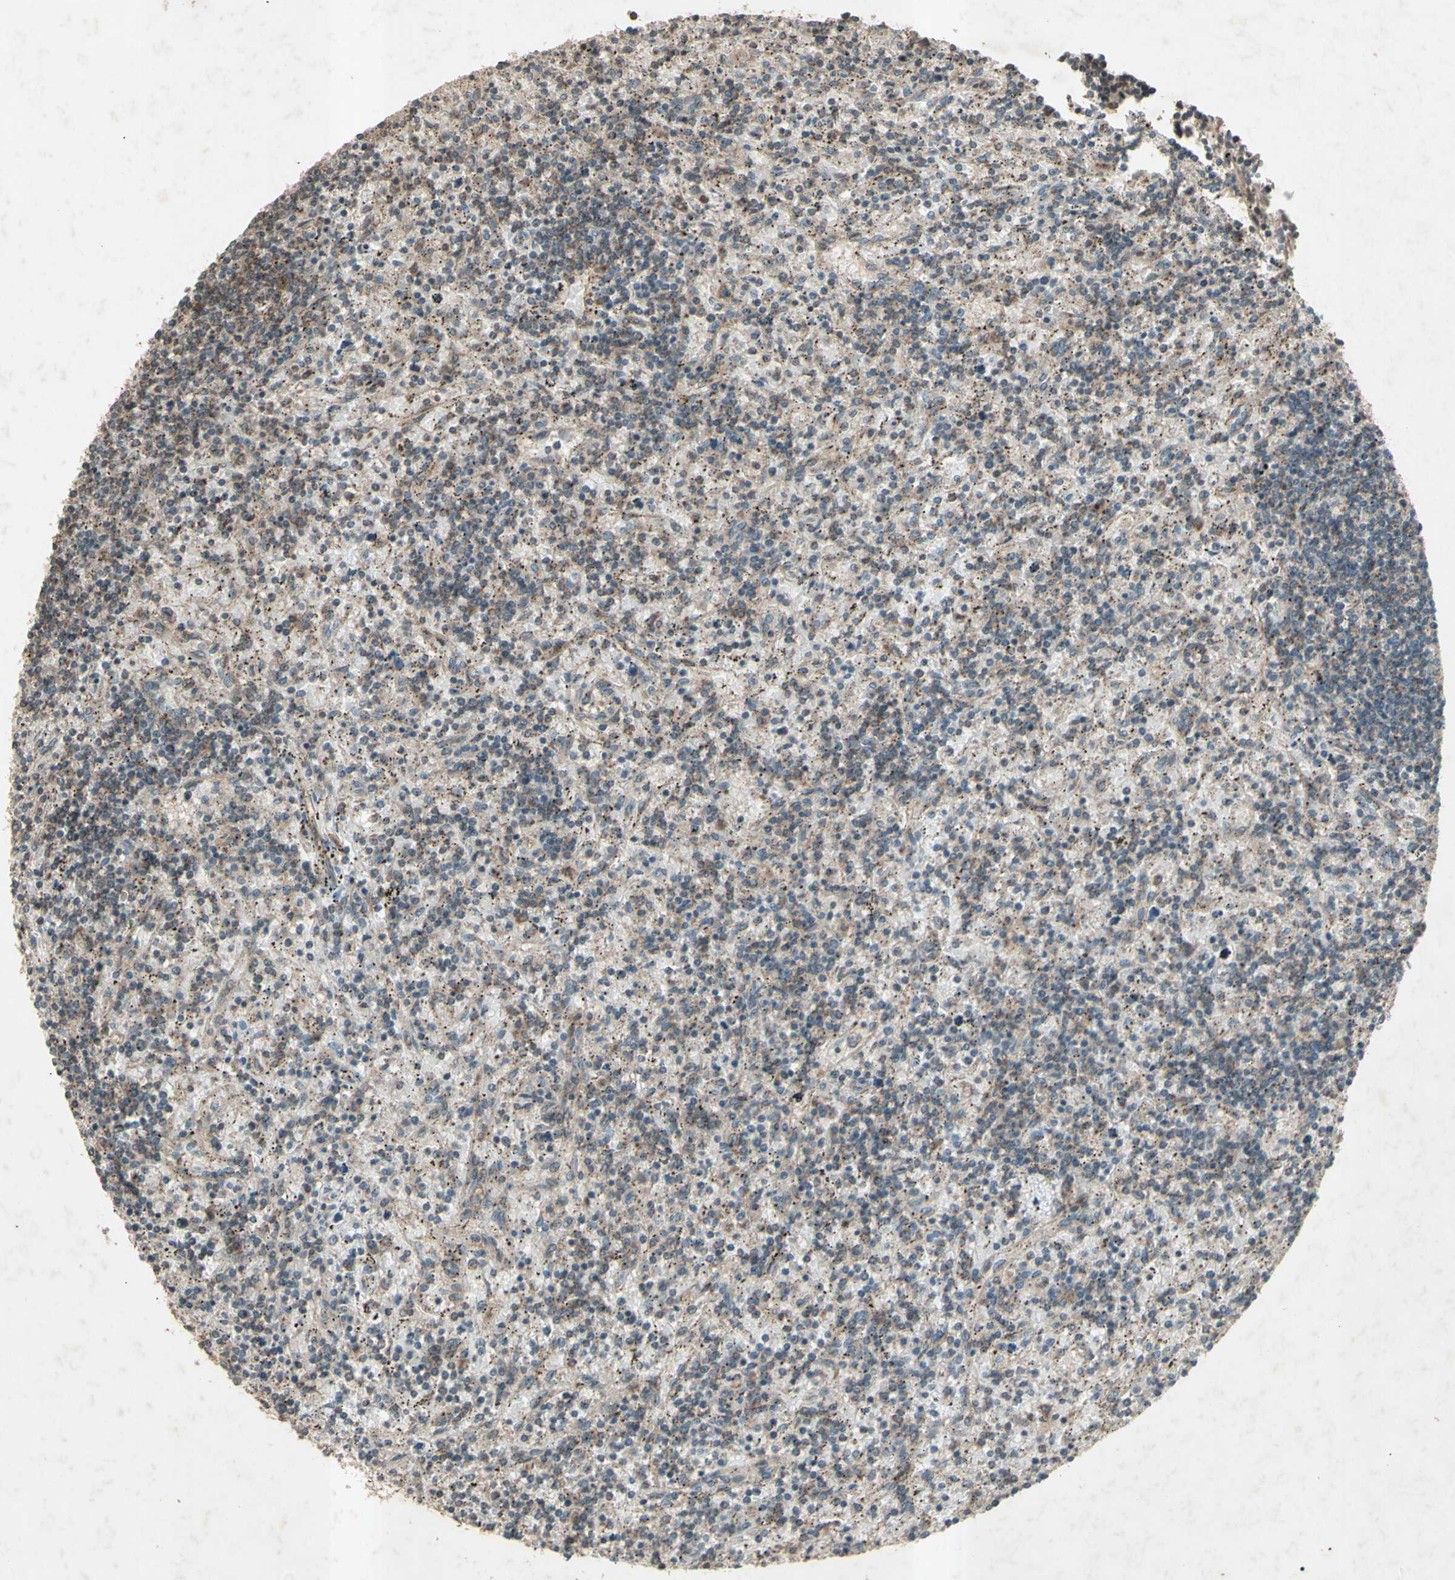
{"staining": {"intensity": "weak", "quantity": "25%-75%", "location": "cytoplasmic/membranous"}, "tissue": "lymphoma", "cell_type": "Tumor cells", "image_type": "cancer", "snomed": [{"axis": "morphology", "description": "Malignant lymphoma, non-Hodgkin's type, Low grade"}, {"axis": "topography", "description": "Spleen"}], "caption": "Immunohistochemistry of lymphoma reveals low levels of weak cytoplasmic/membranous staining in about 25%-75% of tumor cells.", "gene": "AP1G1", "patient": {"sex": "male", "age": 76}}